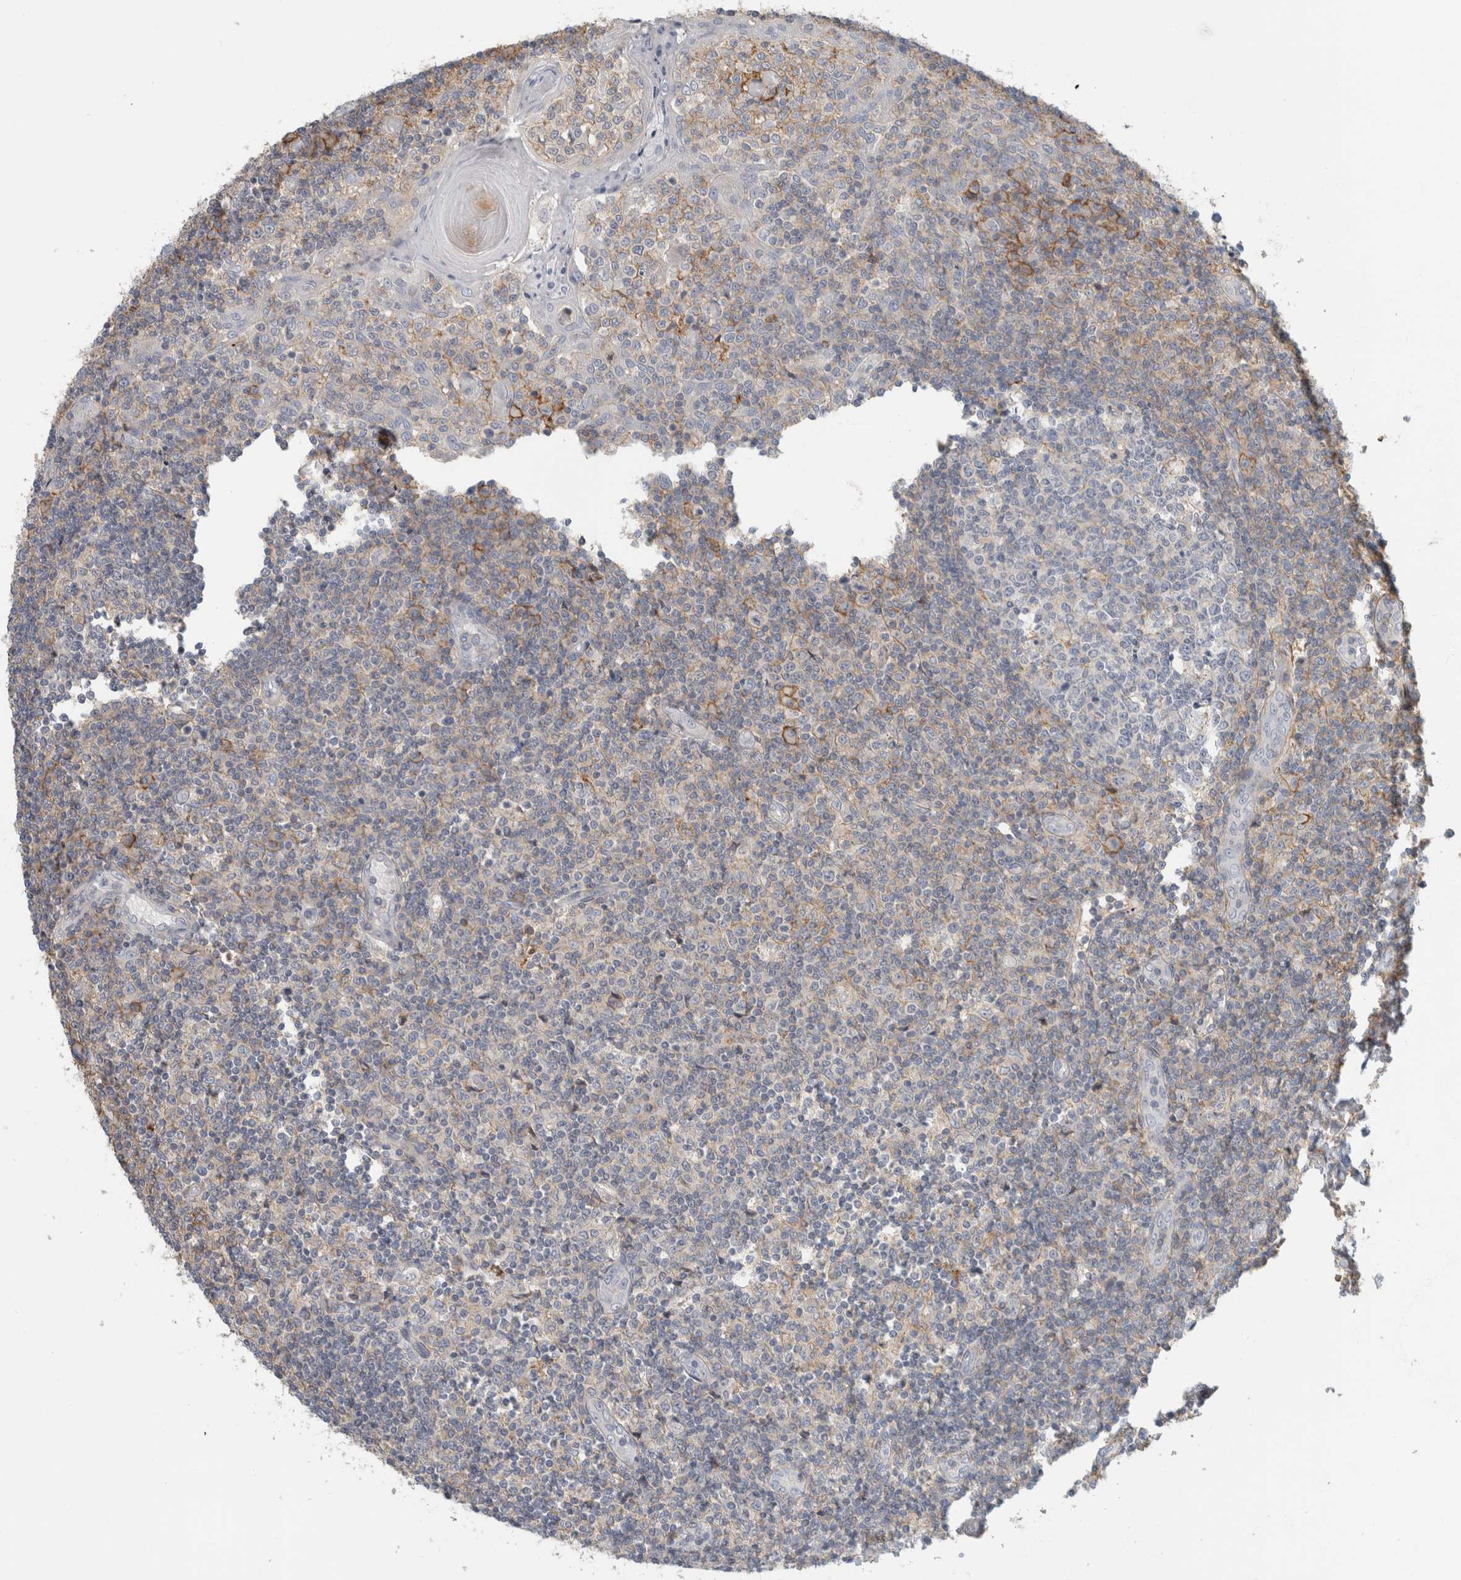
{"staining": {"intensity": "moderate", "quantity": "<25%", "location": "cytoplasmic/membranous"}, "tissue": "tonsil", "cell_type": "Germinal center cells", "image_type": "normal", "snomed": [{"axis": "morphology", "description": "Normal tissue, NOS"}, {"axis": "topography", "description": "Tonsil"}], "caption": "Protein expression analysis of benign tonsil demonstrates moderate cytoplasmic/membranous expression in about <25% of germinal center cells.", "gene": "ERCC6L2", "patient": {"sex": "female", "age": 19}}